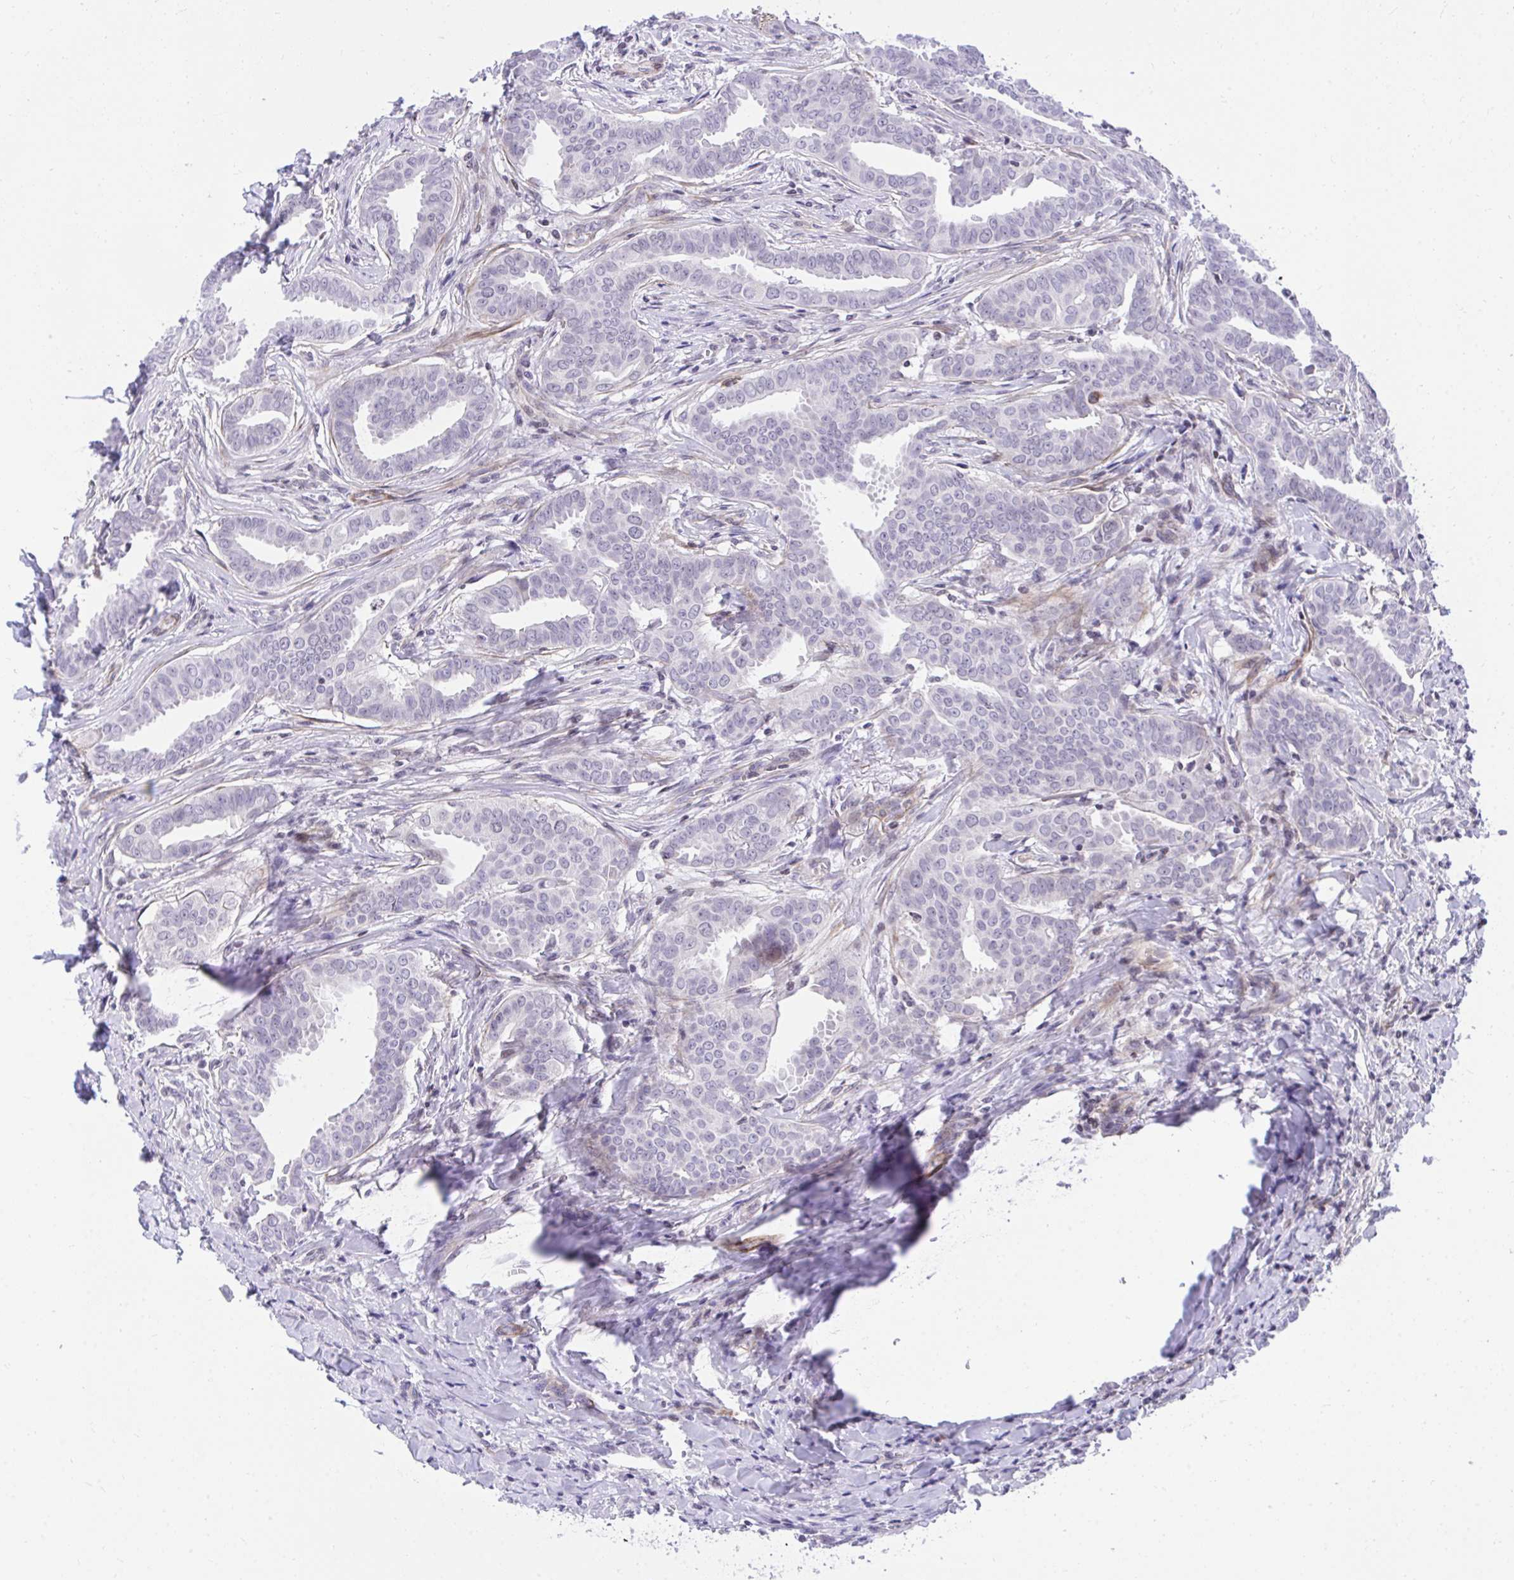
{"staining": {"intensity": "negative", "quantity": "none", "location": "none"}, "tissue": "breast cancer", "cell_type": "Tumor cells", "image_type": "cancer", "snomed": [{"axis": "morphology", "description": "Duct carcinoma"}, {"axis": "topography", "description": "Breast"}], "caption": "Micrograph shows no significant protein staining in tumor cells of breast cancer.", "gene": "KCNN4", "patient": {"sex": "female", "age": 45}}